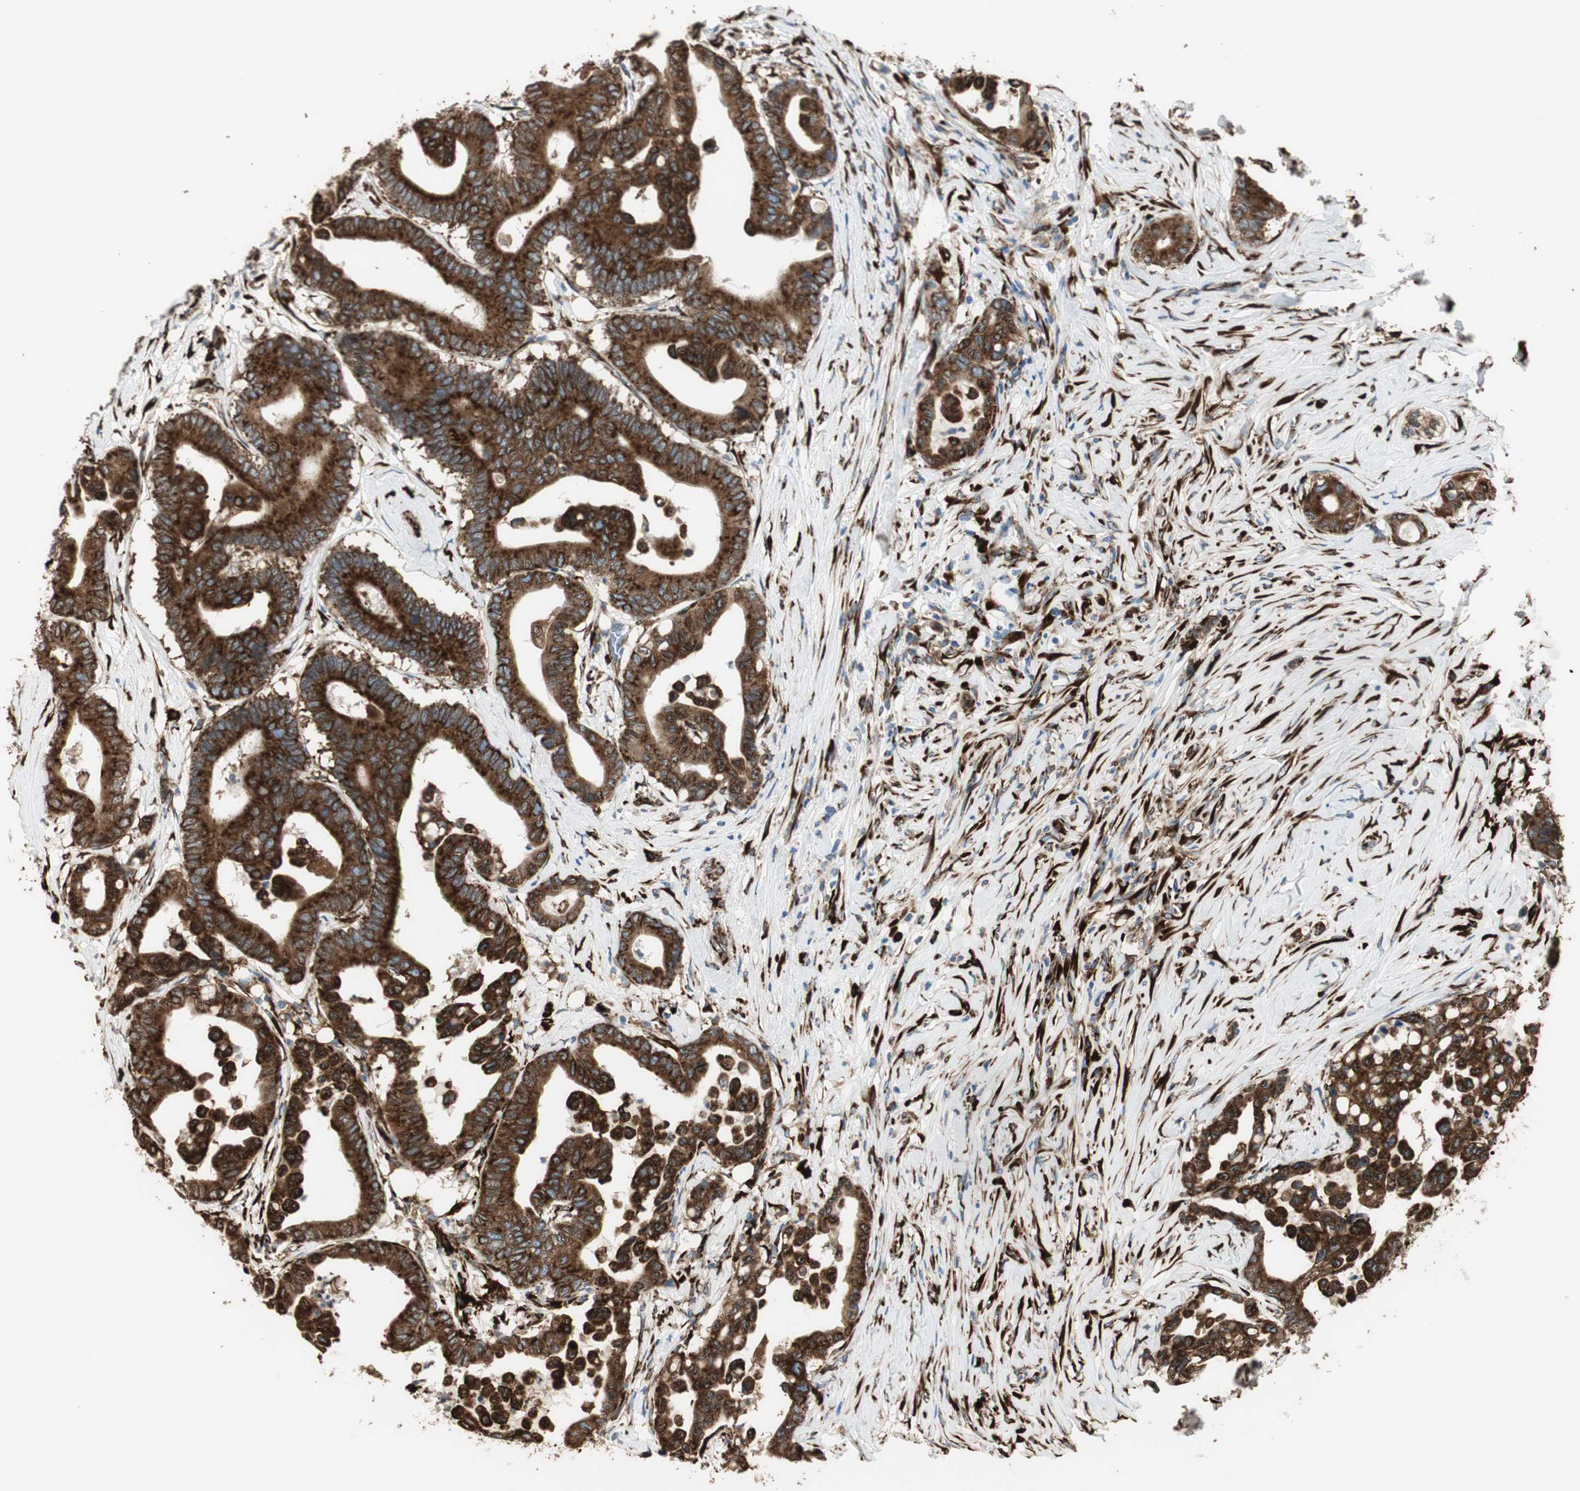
{"staining": {"intensity": "strong", "quantity": ">75%", "location": "cytoplasmic/membranous"}, "tissue": "colorectal cancer", "cell_type": "Tumor cells", "image_type": "cancer", "snomed": [{"axis": "morphology", "description": "Normal tissue, NOS"}, {"axis": "morphology", "description": "Adenocarcinoma, NOS"}, {"axis": "topography", "description": "Colon"}], "caption": "Colorectal cancer stained for a protein demonstrates strong cytoplasmic/membranous positivity in tumor cells.", "gene": "RRBP1", "patient": {"sex": "male", "age": 82}}